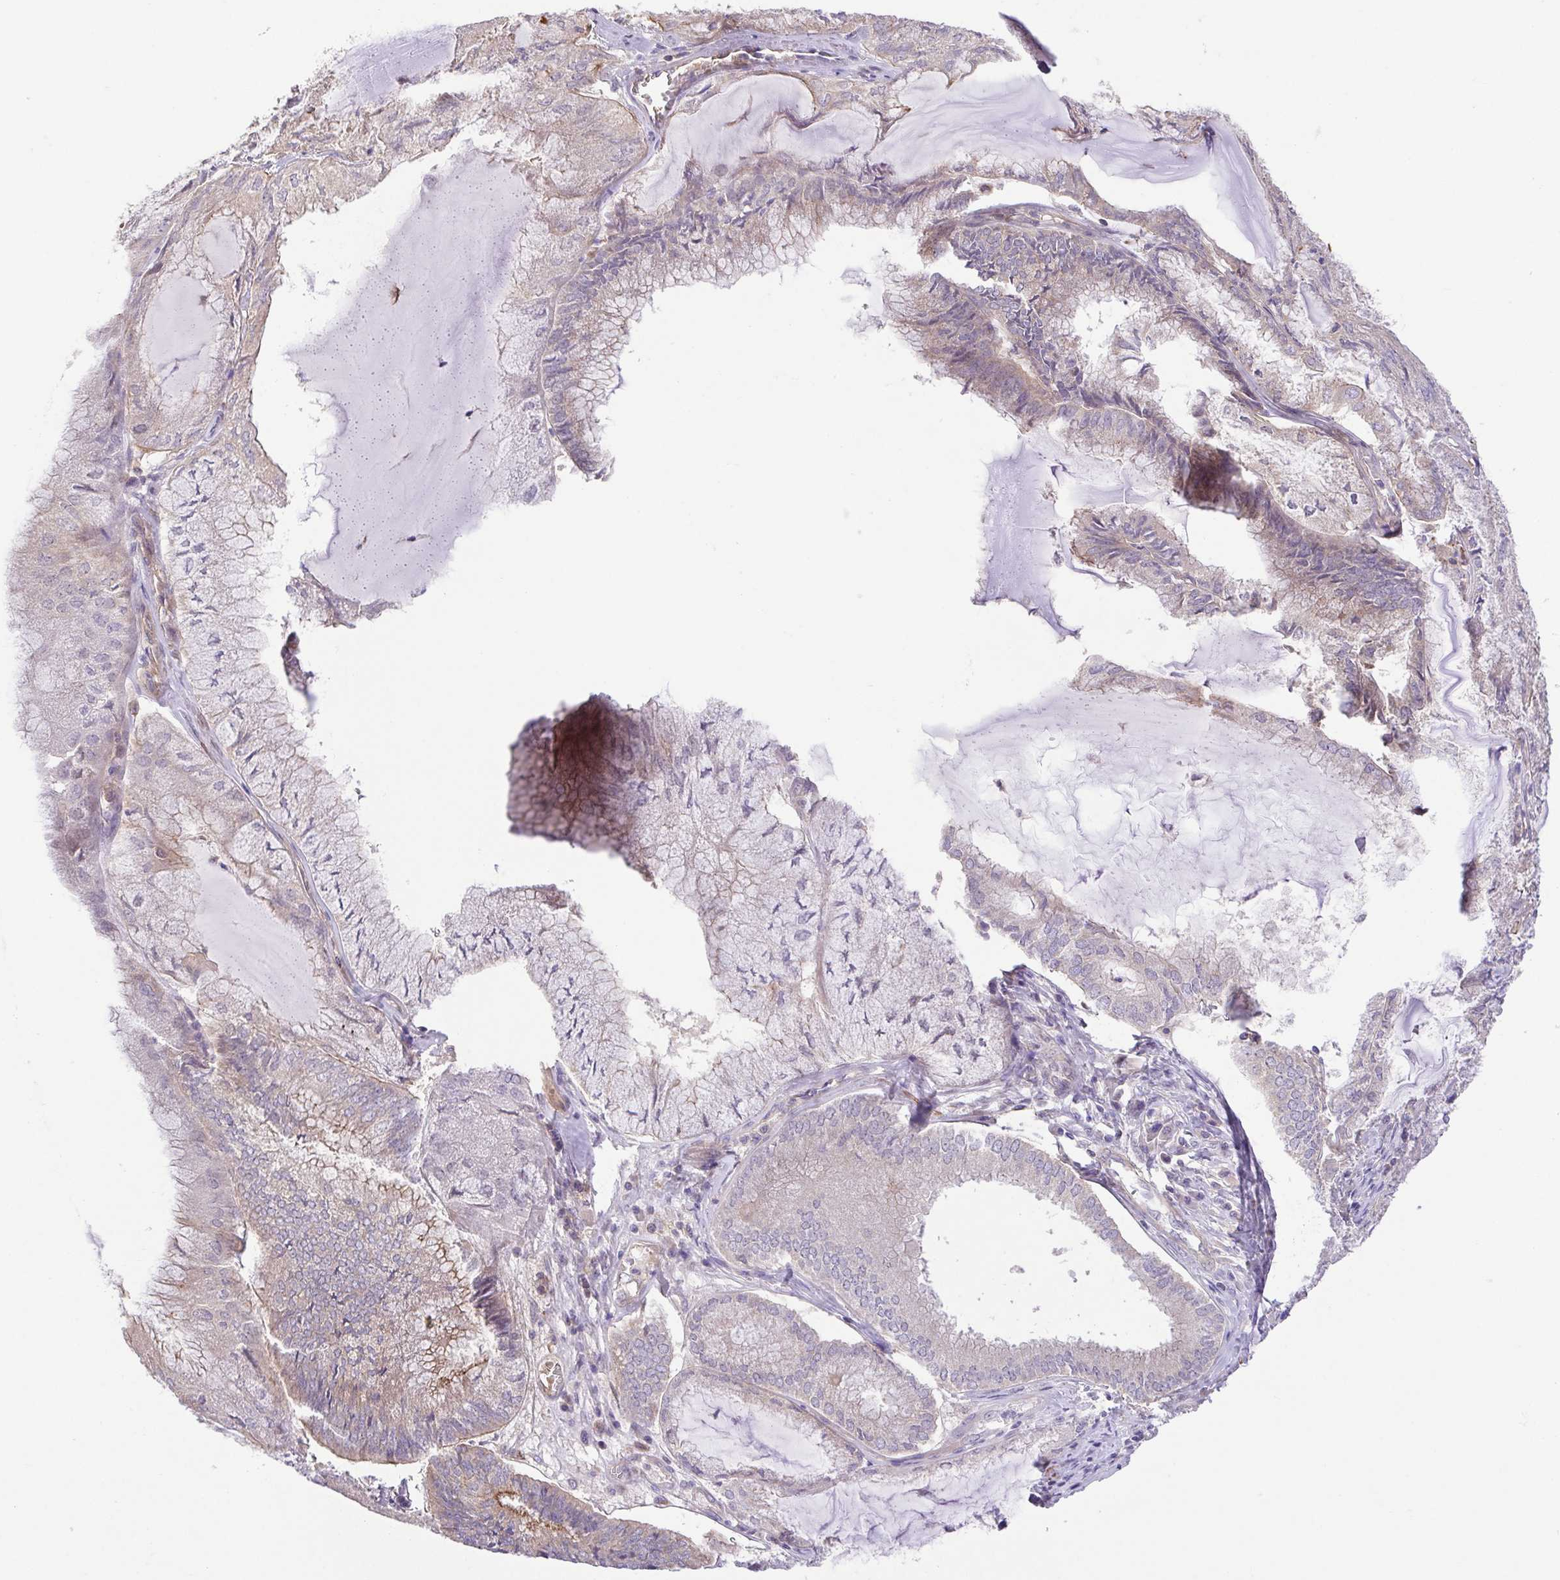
{"staining": {"intensity": "weak", "quantity": "<25%", "location": "cytoplasmic/membranous"}, "tissue": "endometrial cancer", "cell_type": "Tumor cells", "image_type": "cancer", "snomed": [{"axis": "morphology", "description": "Carcinoma, NOS"}, {"axis": "topography", "description": "Endometrium"}], "caption": "There is no significant positivity in tumor cells of endometrial cancer.", "gene": "IDE", "patient": {"sex": "female", "age": 62}}